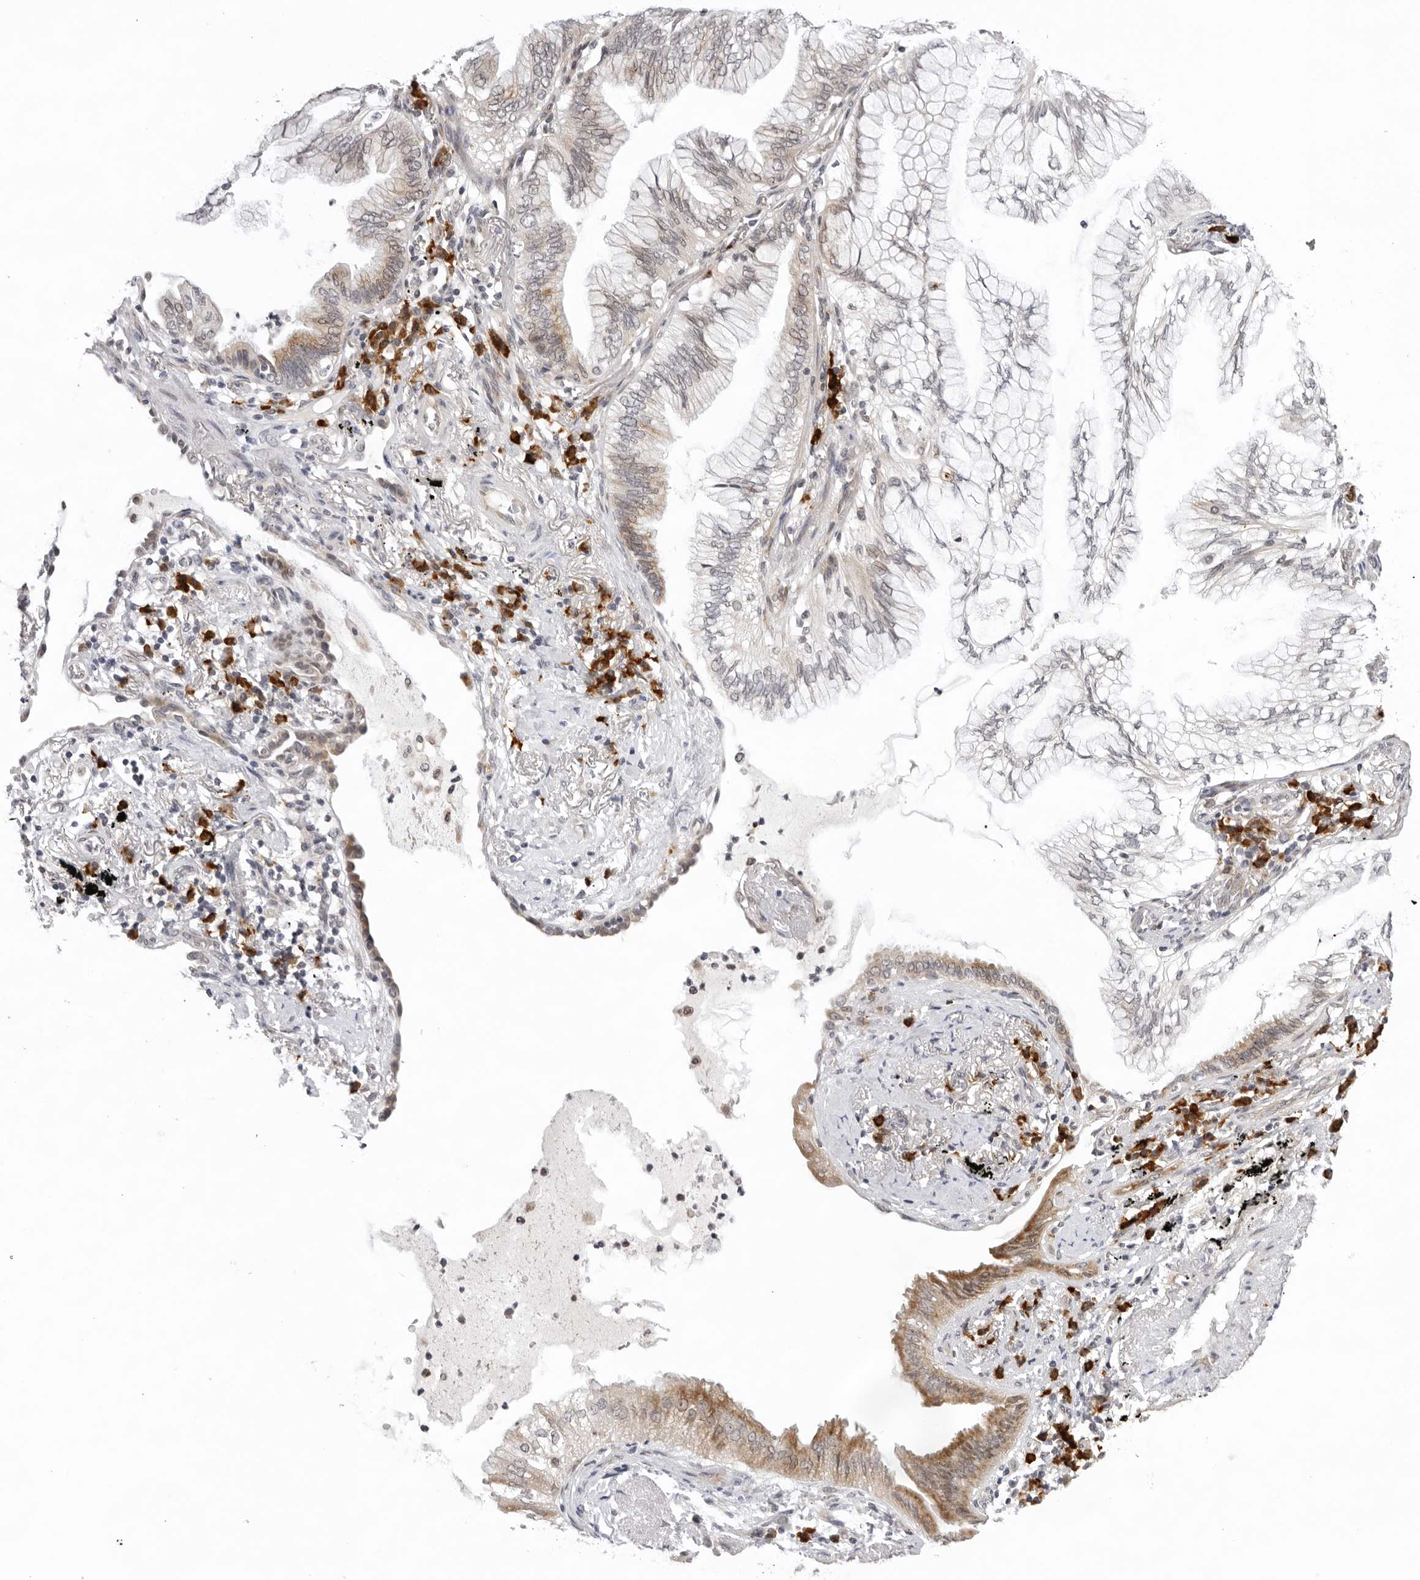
{"staining": {"intensity": "moderate", "quantity": "<25%", "location": "cytoplasmic/membranous"}, "tissue": "lung cancer", "cell_type": "Tumor cells", "image_type": "cancer", "snomed": [{"axis": "morphology", "description": "Adenocarcinoma, NOS"}, {"axis": "topography", "description": "Lung"}], "caption": "About <25% of tumor cells in human lung cancer (adenocarcinoma) display moderate cytoplasmic/membranous protein expression as visualized by brown immunohistochemical staining.", "gene": "IL17RA", "patient": {"sex": "female", "age": 70}}